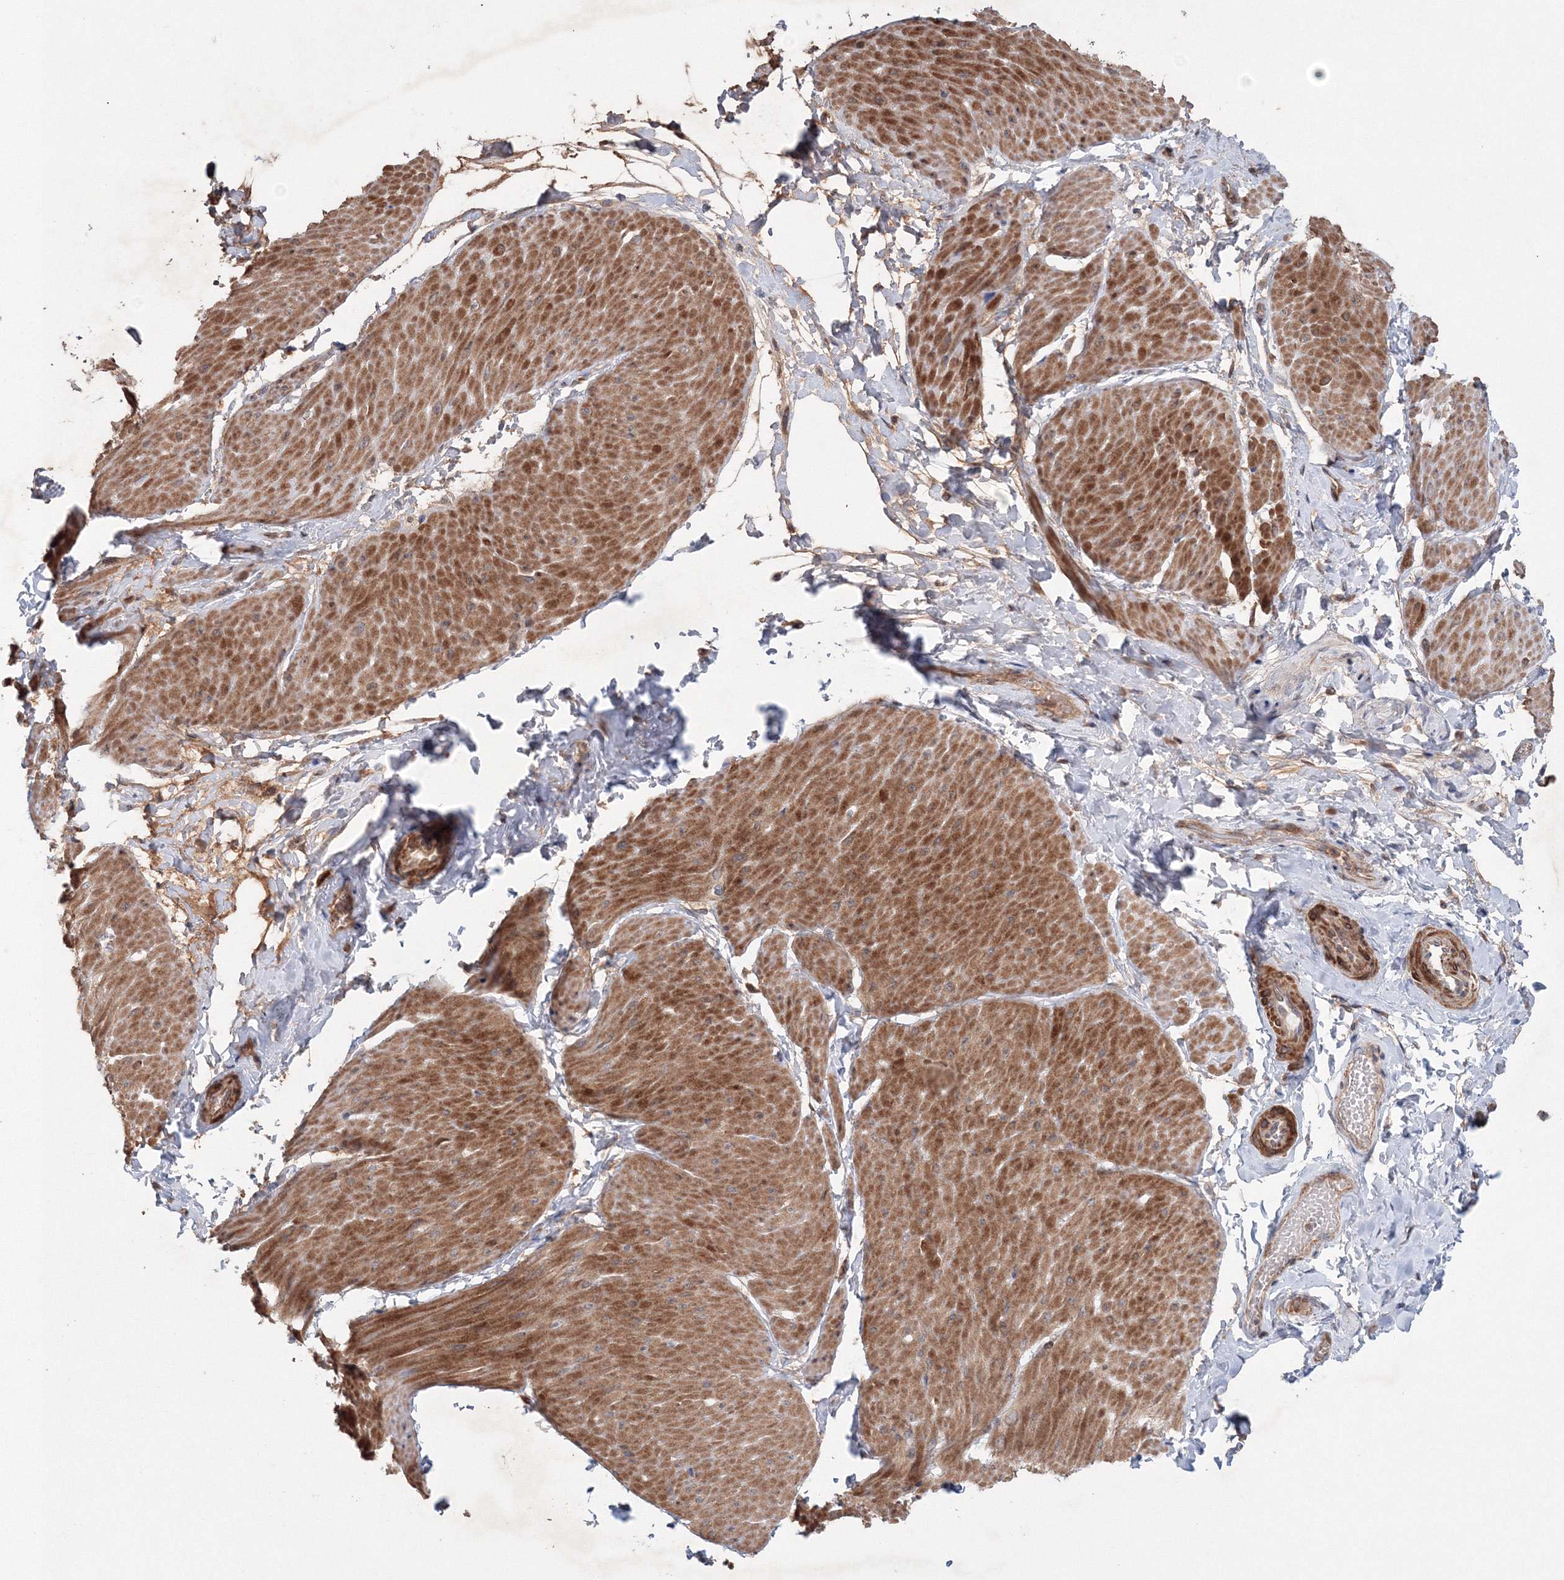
{"staining": {"intensity": "moderate", "quantity": ">75%", "location": "cytoplasmic/membranous"}, "tissue": "smooth muscle", "cell_type": "Smooth muscle cells", "image_type": "normal", "snomed": [{"axis": "morphology", "description": "Urothelial carcinoma, High grade"}, {"axis": "topography", "description": "Urinary bladder"}], "caption": "This photomicrograph displays IHC staining of normal smooth muscle, with medium moderate cytoplasmic/membranous expression in about >75% of smooth muscle cells.", "gene": "NOA1", "patient": {"sex": "male", "age": 46}}